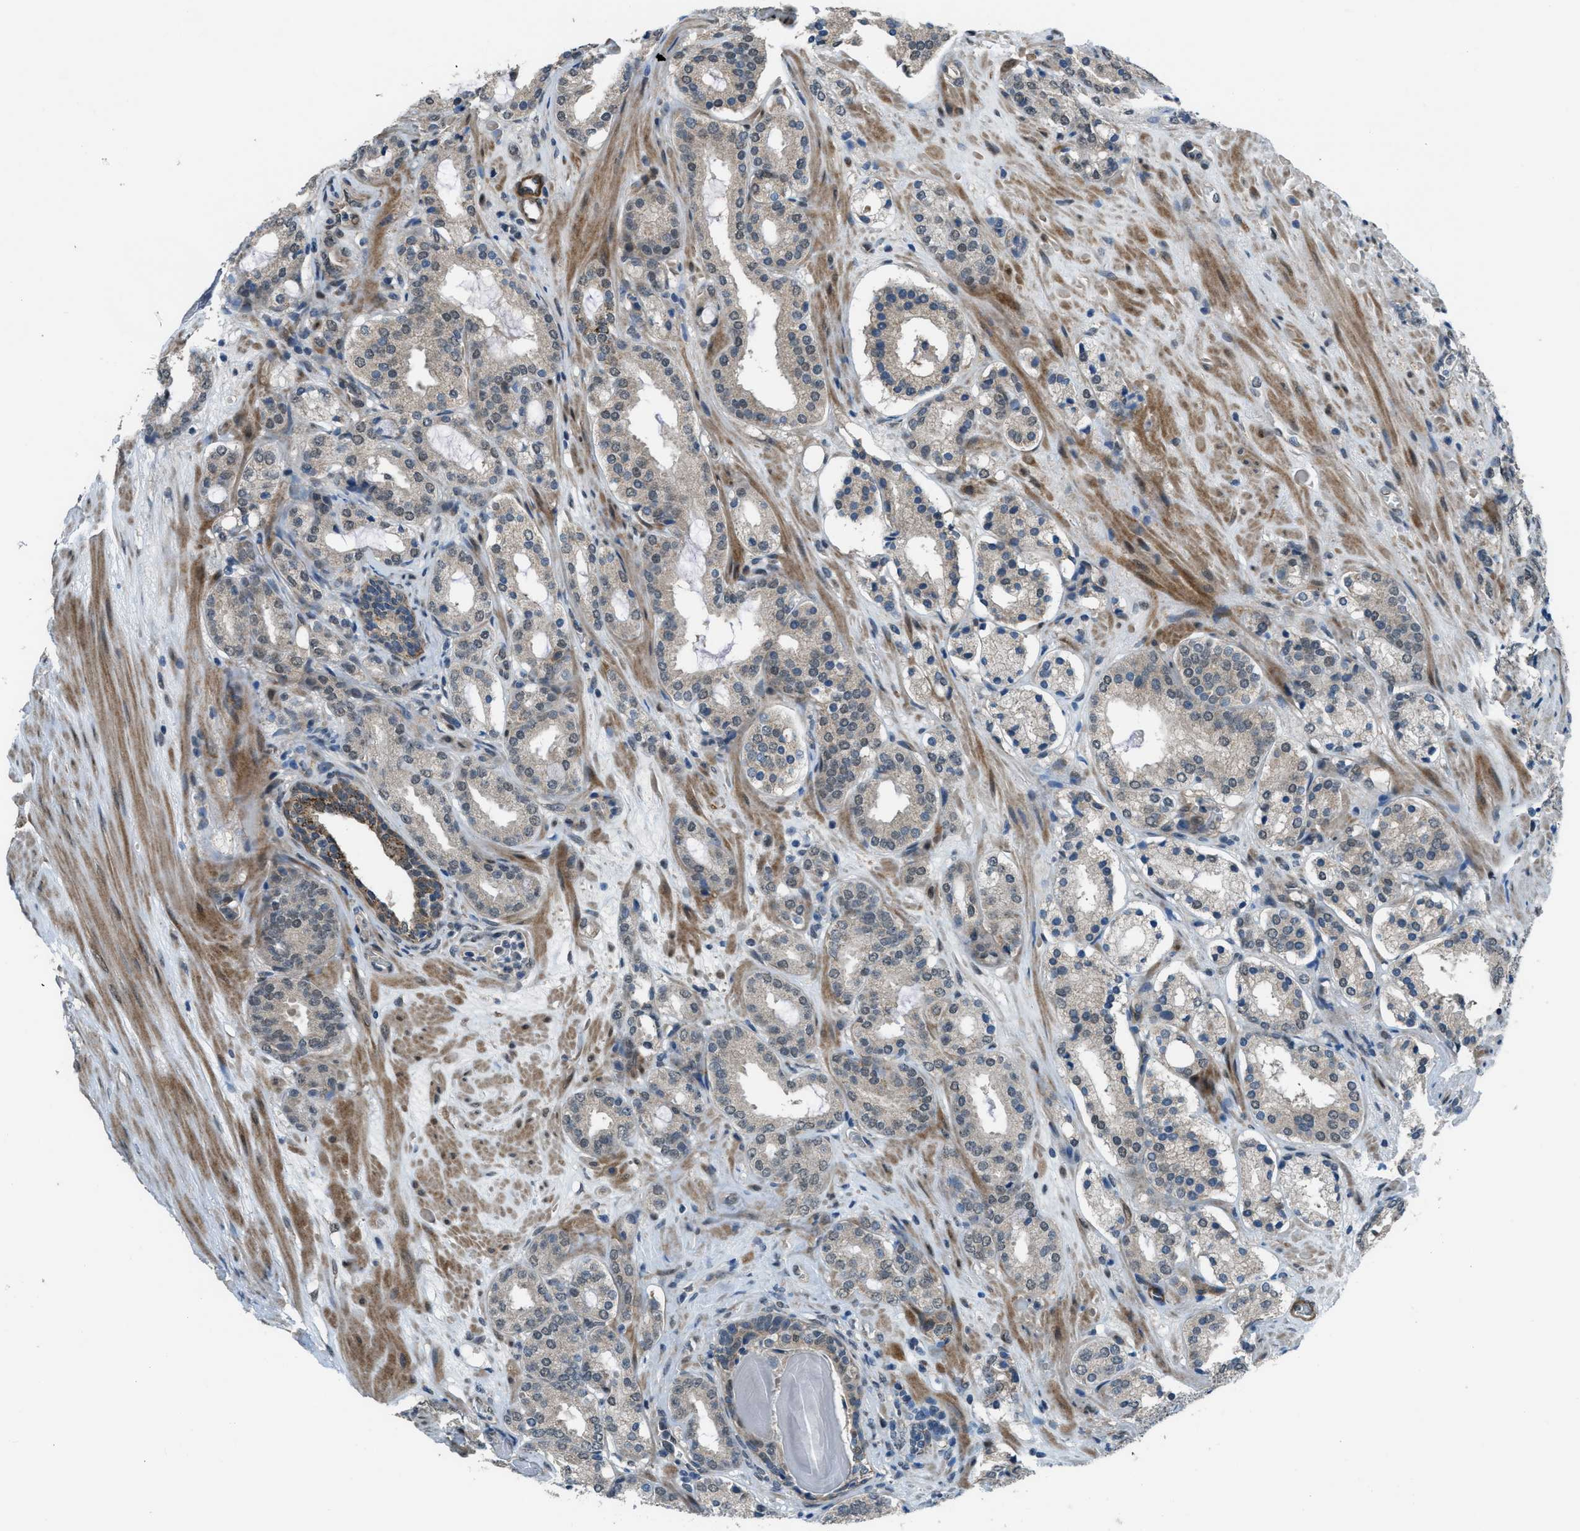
{"staining": {"intensity": "negative", "quantity": "none", "location": "none"}, "tissue": "prostate cancer", "cell_type": "Tumor cells", "image_type": "cancer", "snomed": [{"axis": "morphology", "description": "Adenocarcinoma, Low grade"}, {"axis": "topography", "description": "Prostate"}], "caption": "Image shows no significant protein positivity in tumor cells of adenocarcinoma (low-grade) (prostate).", "gene": "NPEPL1", "patient": {"sex": "male", "age": 69}}